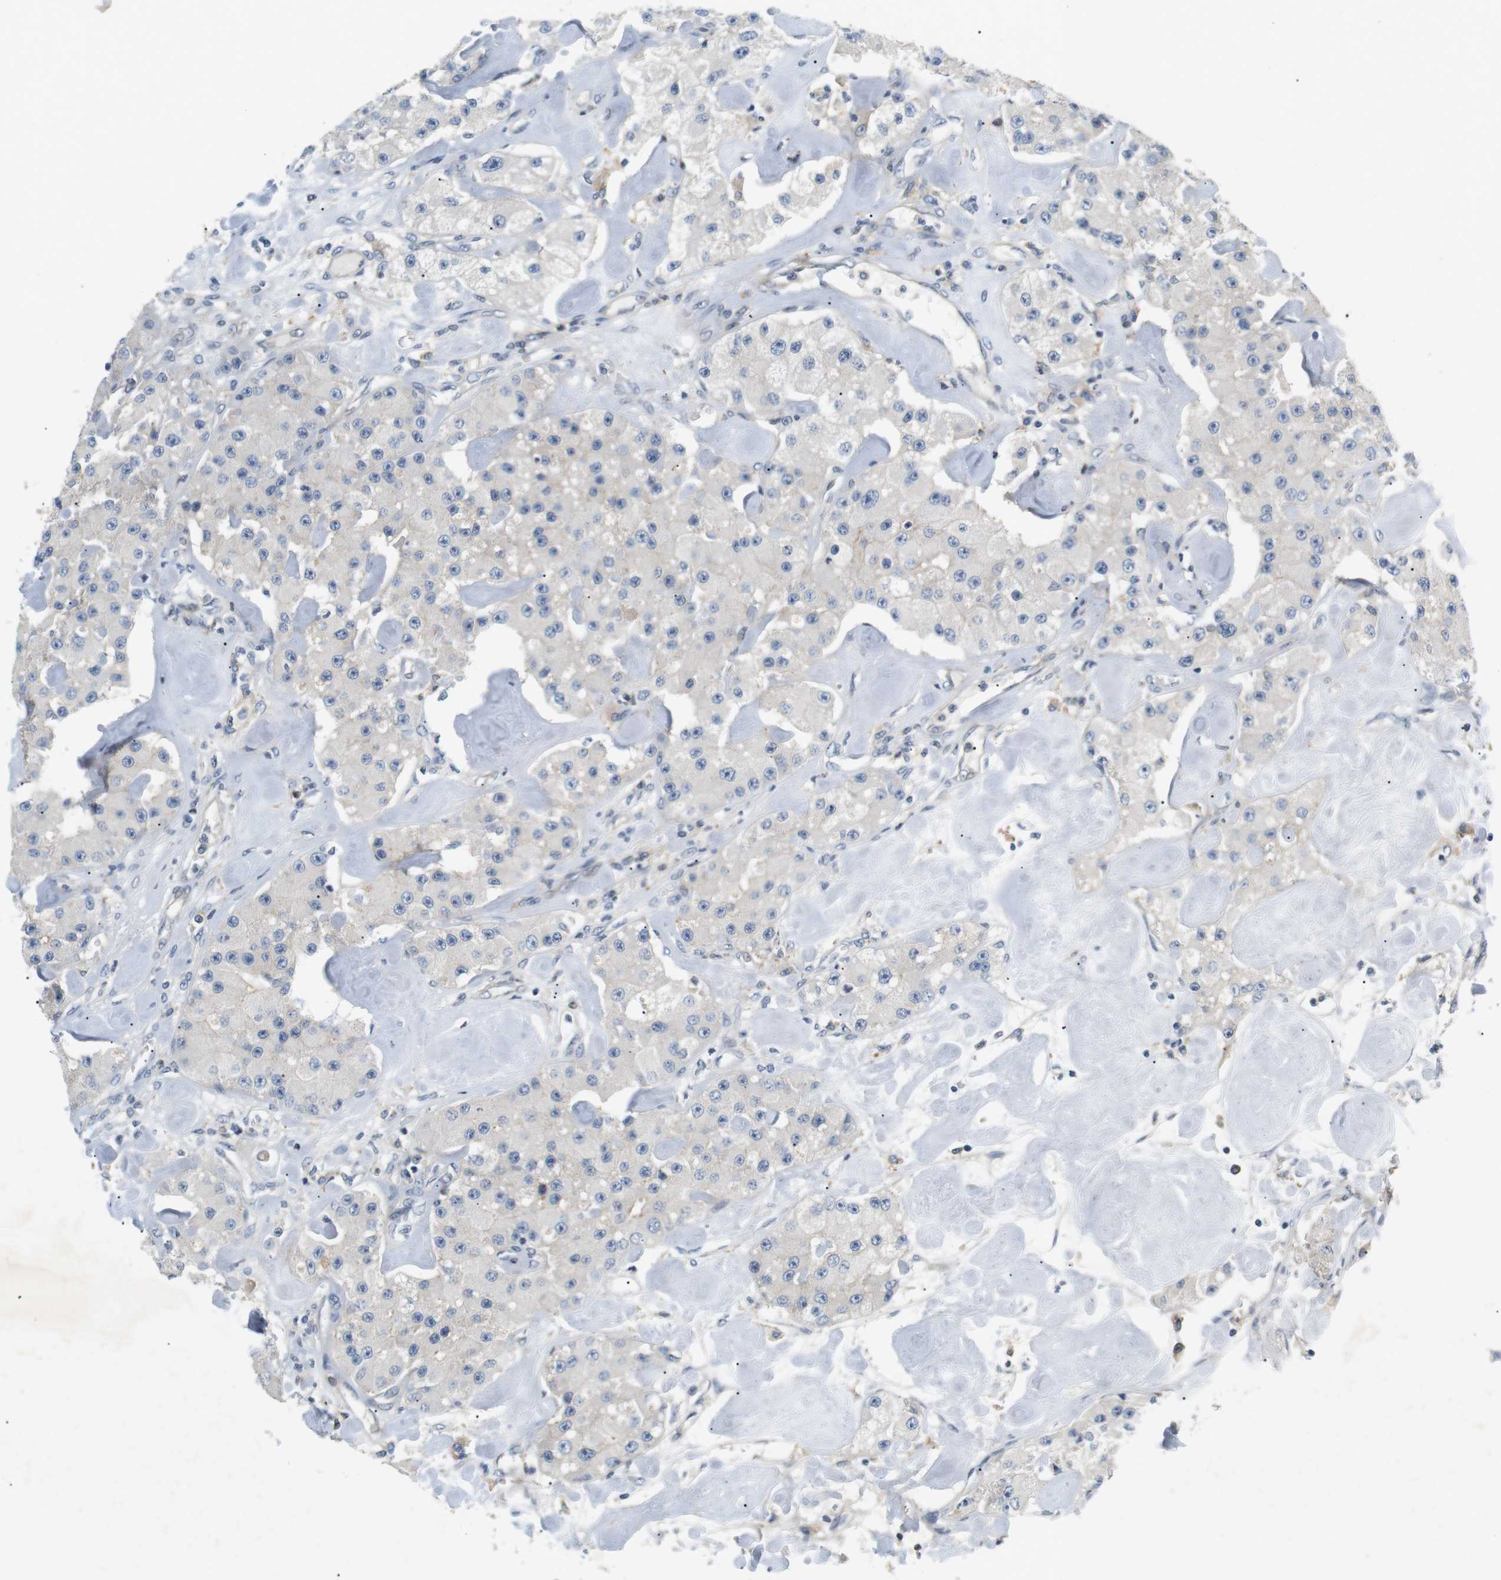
{"staining": {"intensity": "negative", "quantity": "none", "location": "none"}, "tissue": "carcinoid", "cell_type": "Tumor cells", "image_type": "cancer", "snomed": [{"axis": "morphology", "description": "Carcinoid, malignant, NOS"}, {"axis": "topography", "description": "Pancreas"}], "caption": "Human carcinoid stained for a protein using IHC reveals no positivity in tumor cells.", "gene": "SLC30A1", "patient": {"sex": "male", "age": 41}}